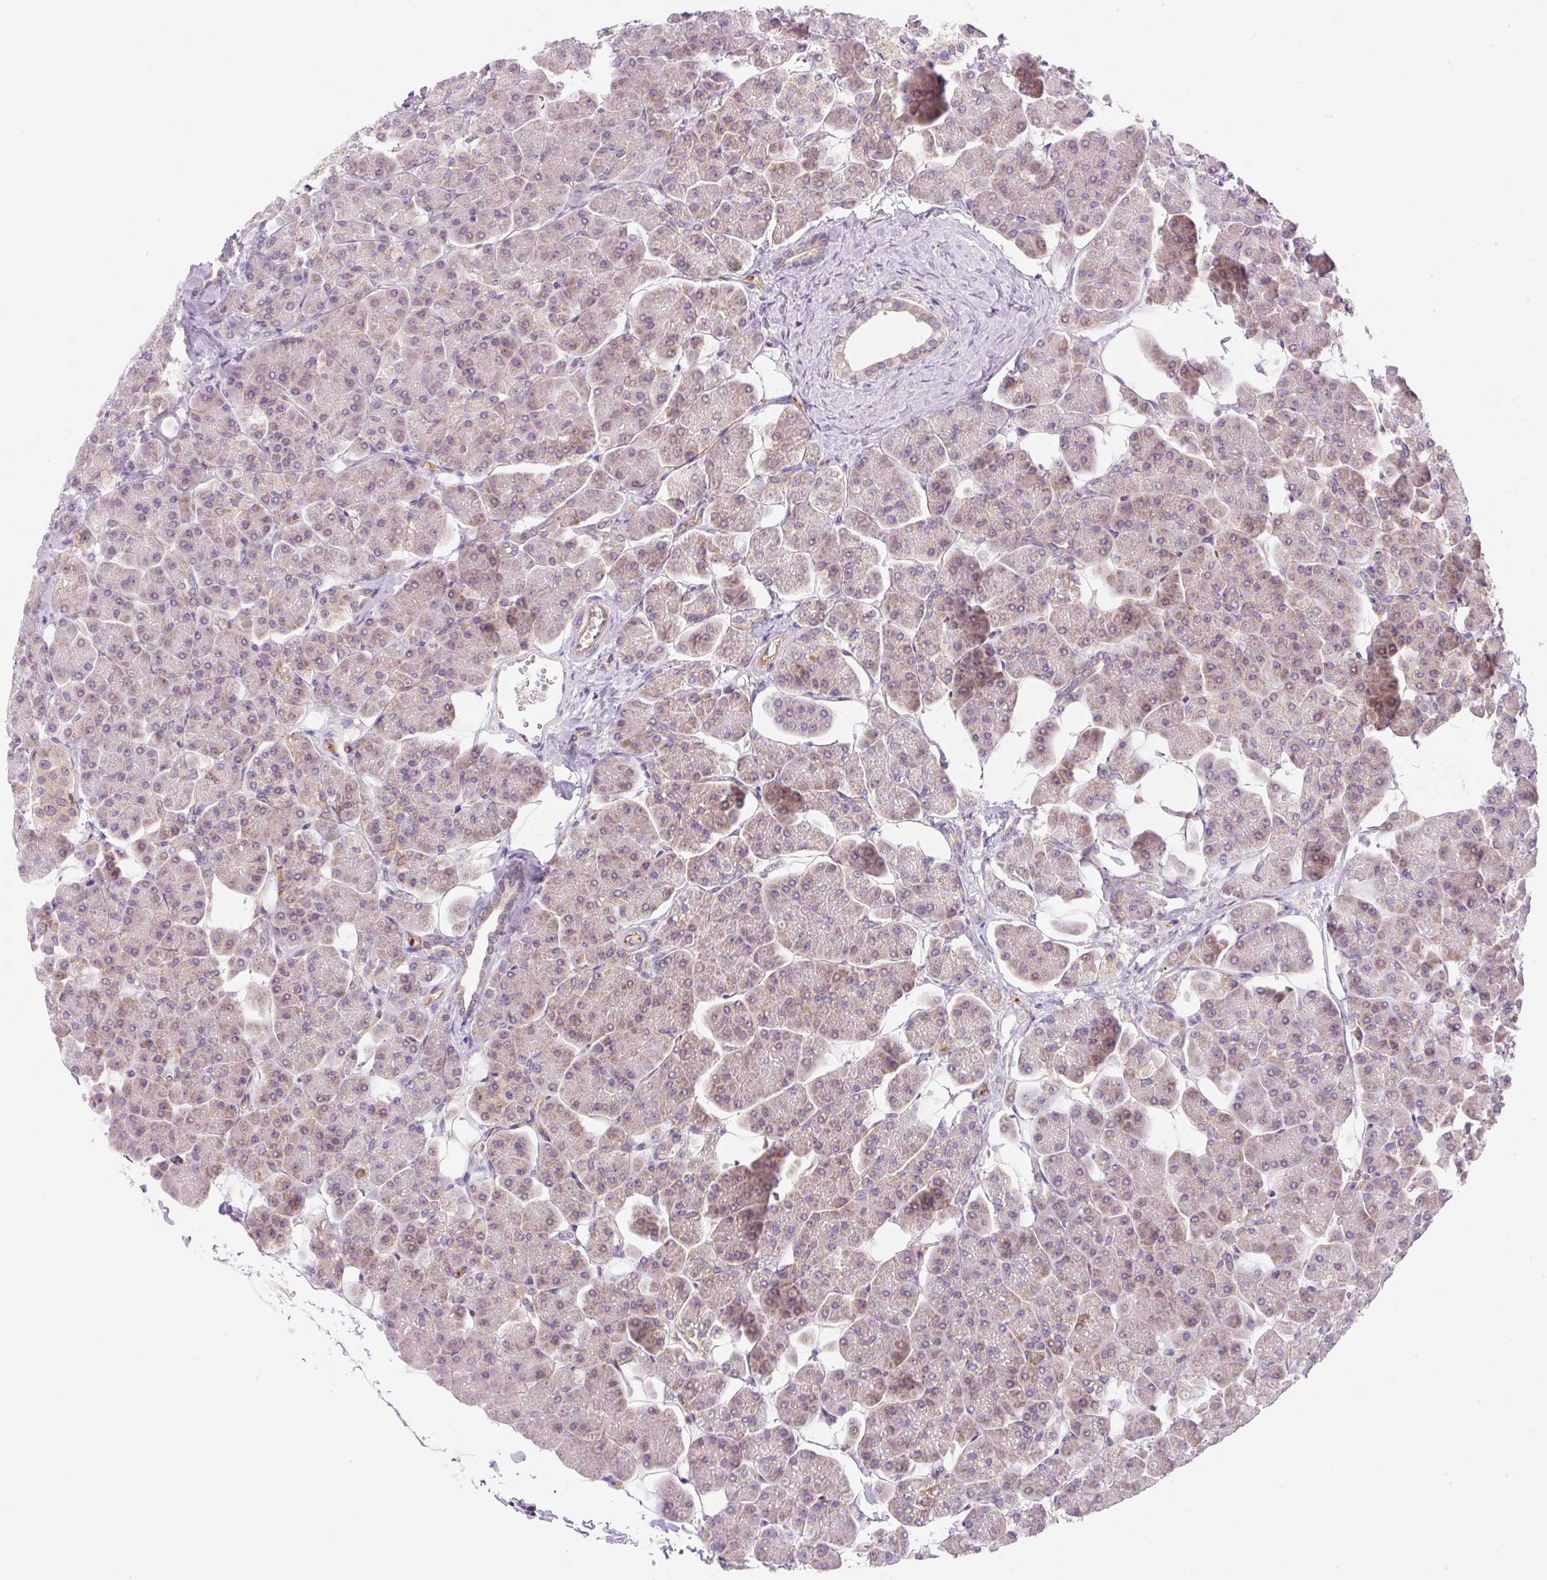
{"staining": {"intensity": "weak", "quantity": "25%-75%", "location": "cytoplasmic/membranous"}, "tissue": "pancreas", "cell_type": "Exocrine glandular cells", "image_type": "normal", "snomed": [{"axis": "morphology", "description": "Normal tissue, NOS"}, {"axis": "topography", "description": "Pancreas"}, {"axis": "topography", "description": "Peripheral nerve tissue"}], "caption": "This image reveals benign pancreas stained with IHC to label a protein in brown. The cytoplasmic/membranous of exocrine glandular cells show weak positivity for the protein. Nuclei are counter-stained blue.", "gene": "OMA1", "patient": {"sex": "male", "age": 54}}